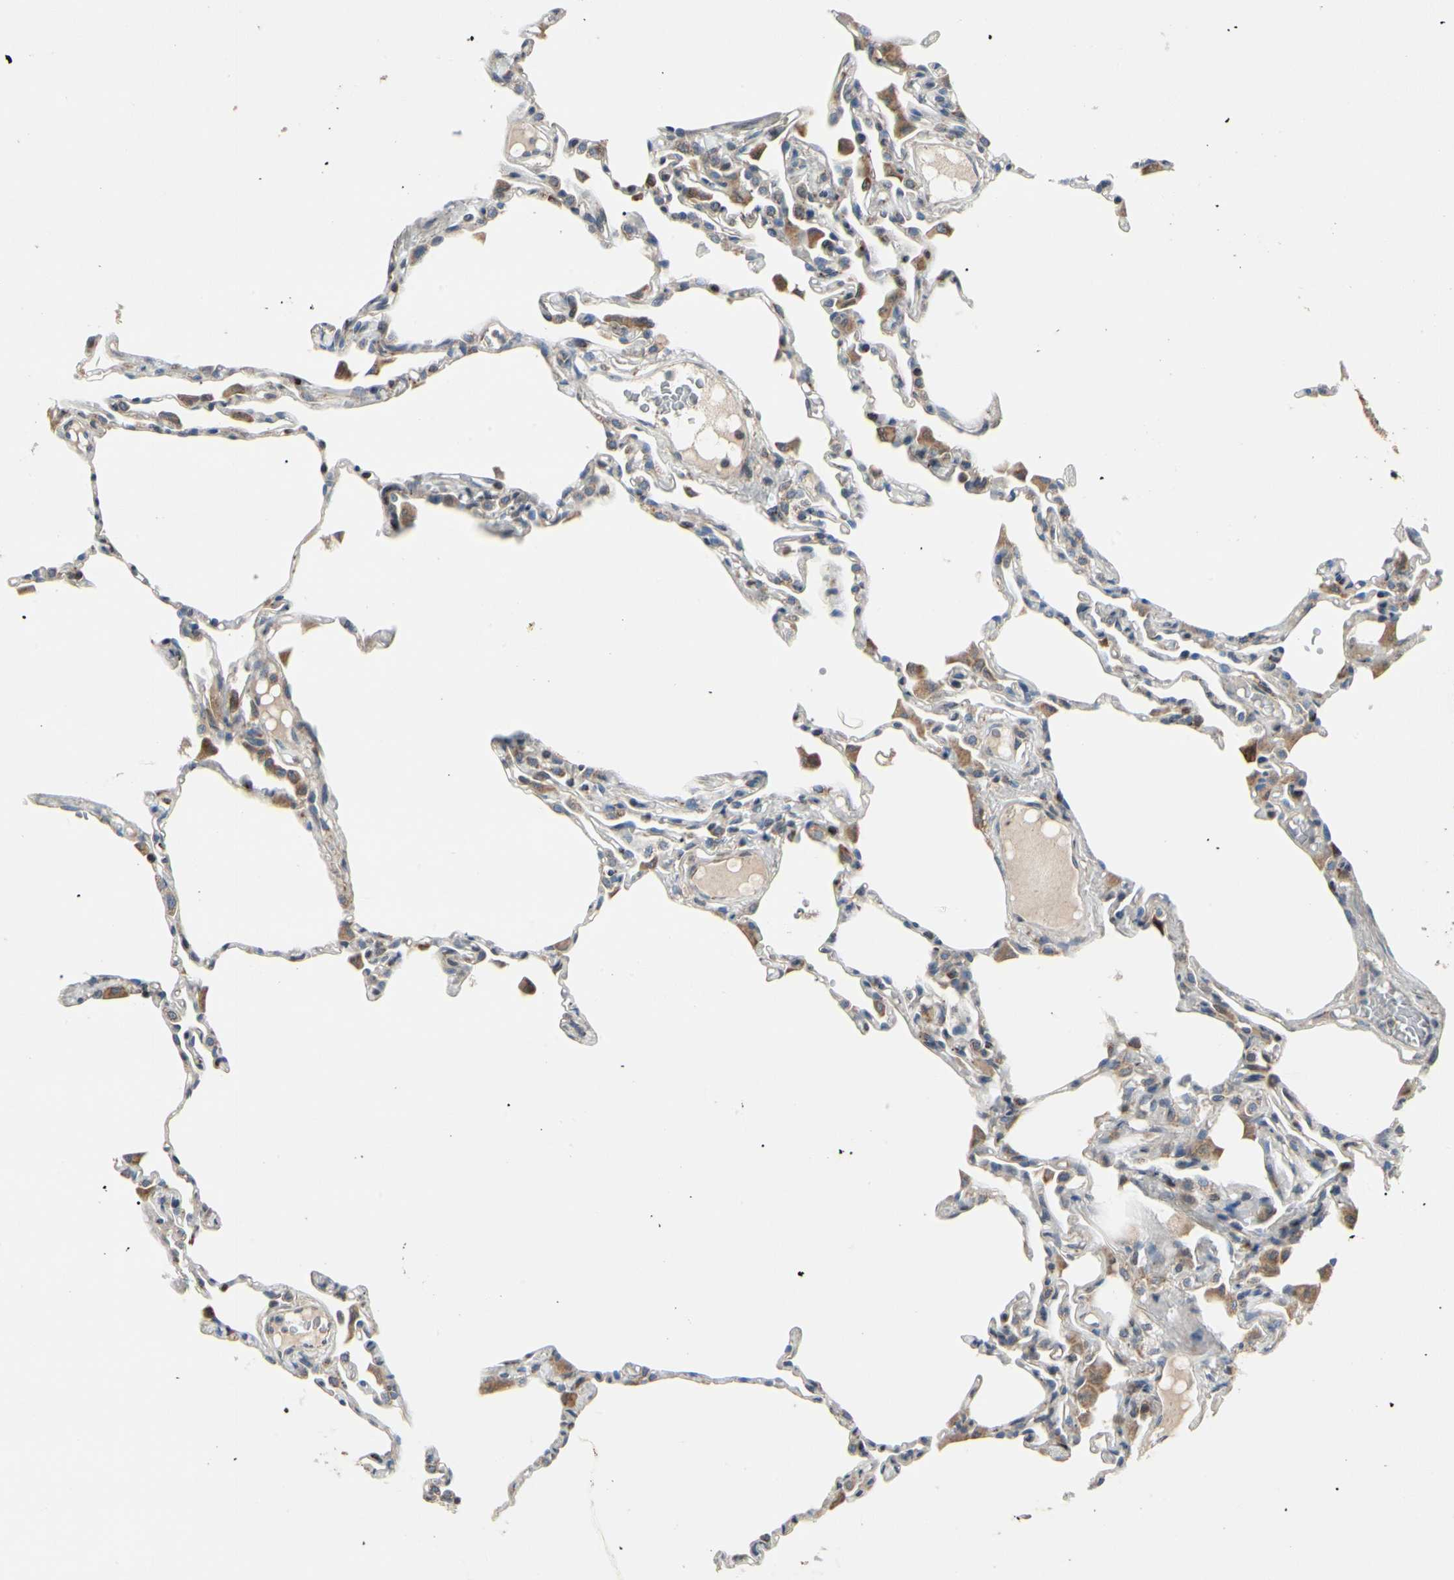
{"staining": {"intensity": "weak", "quantity": ">75%", "location": "cytoplasmic/membranous"}, "tissue": "lung", "cell_type": "Alveolar cells", "image_type": "normal", "snomed": [{"axis": "morphology", "description": "Normal tissue, NOS"}, {"axis": "topography", "description": "Lung"}], "caption": "About >75% of alveolar cells in normal lung display weak cytoplasmic/membranous protein positivity as visualized by brown immunohistochemical staining.", "gene": "MRPL9", "patient": {"sex": "female", "age": 49}}